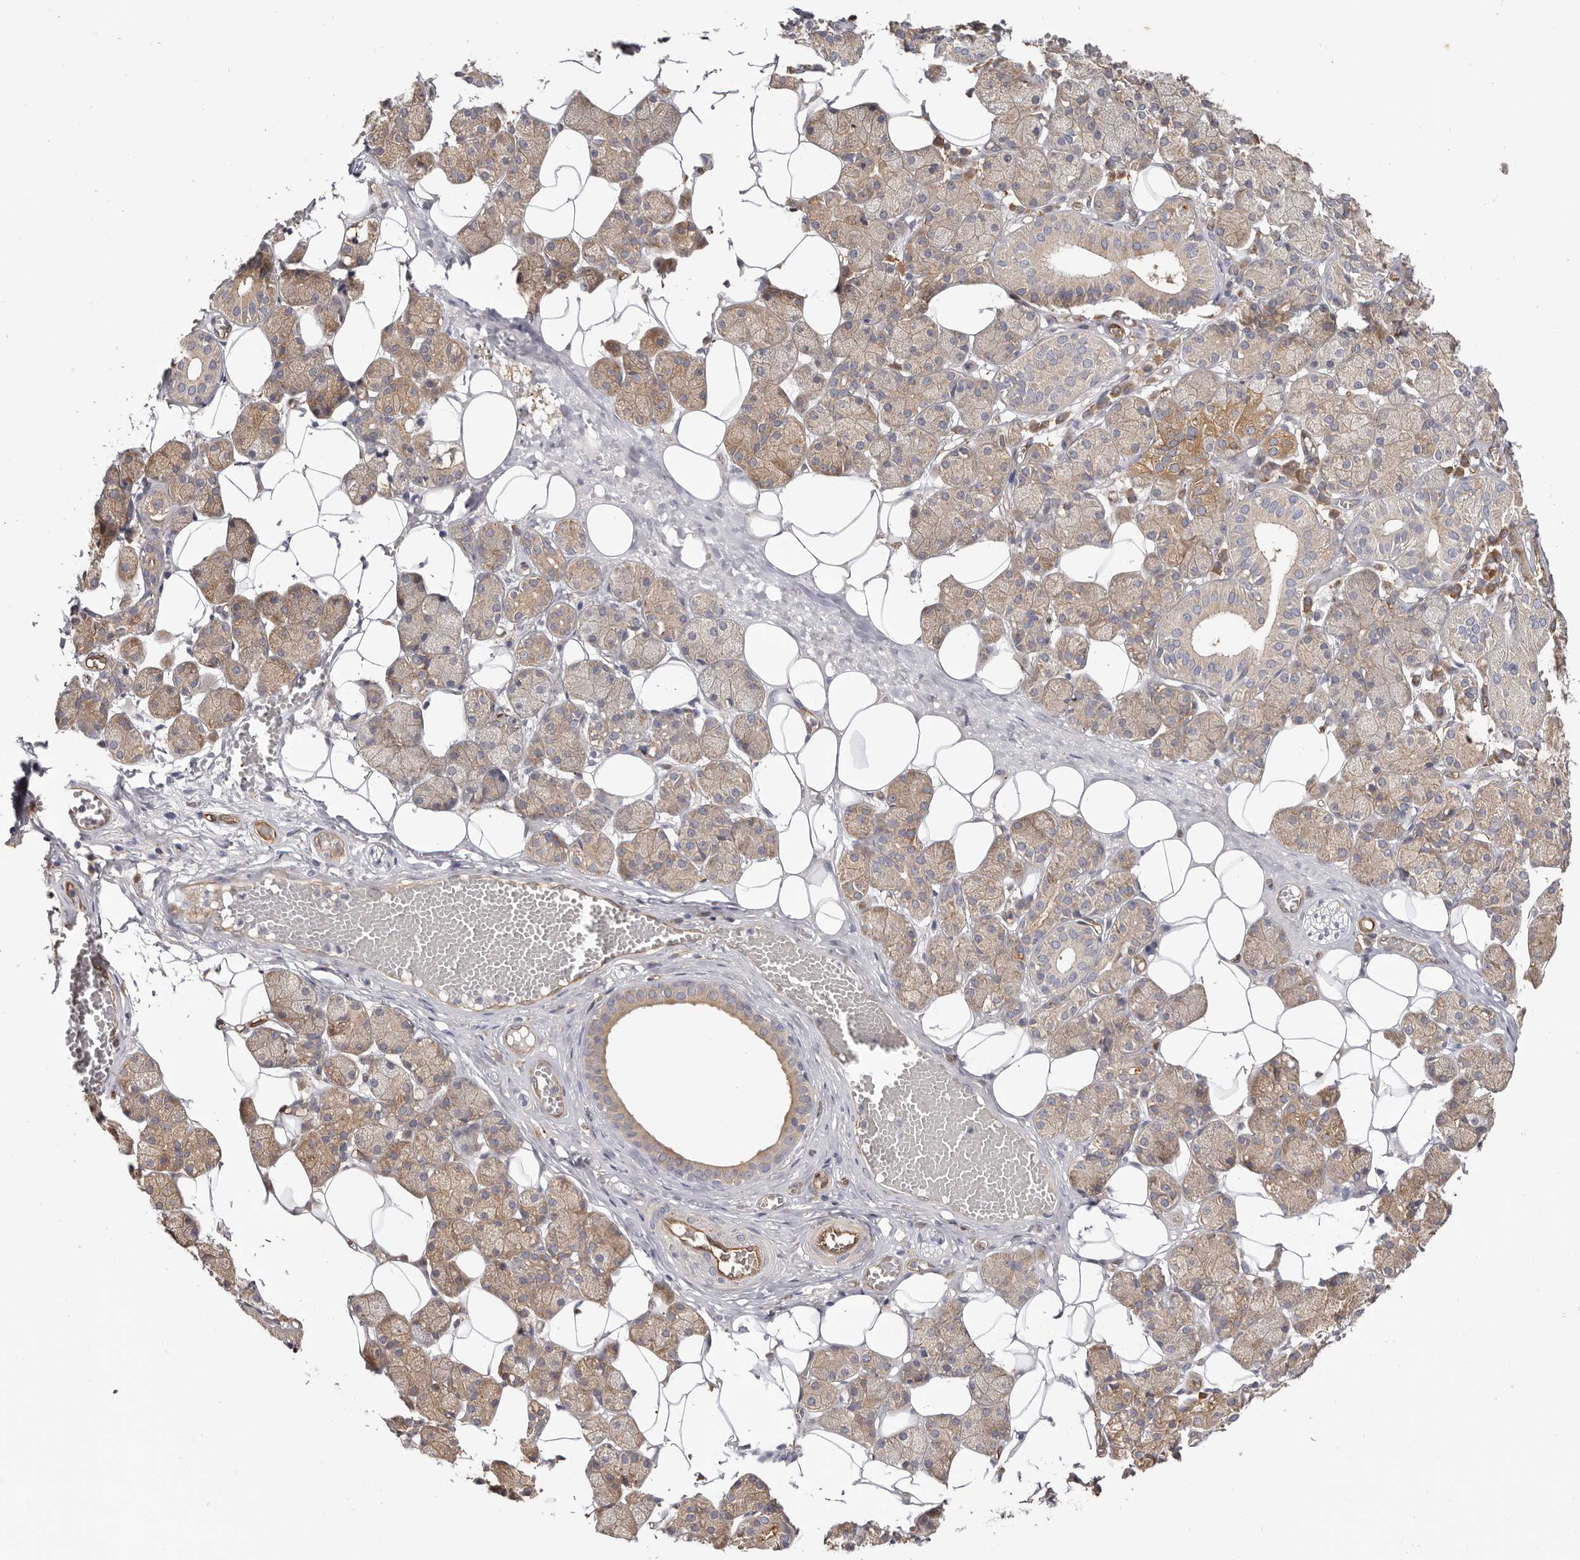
{"staining": {"intensity": "moderate", "quantity": "<25%", "location": "cytoplasmic/membranous"}, "tissue": "salivary gland", "cell_type": "Glandular cells", "image_type": "normal", "snomed": [{"axis": "morphology", "description": "Normal tissue, NOS"}, {"axis": "topography", "description": "Salivary gland"}], "caption": "Protein staining of unremarkable salivary gland exhibits moderate cytoplasmic/membranous staining in about <25% of glandular cells. The staining was performed using DAB, with brown indicating positive protein expression. Nuclei are stained blue with hematoxylin.", "gene": "LAP3", "patient": {"sex": "female", "age": 33}}